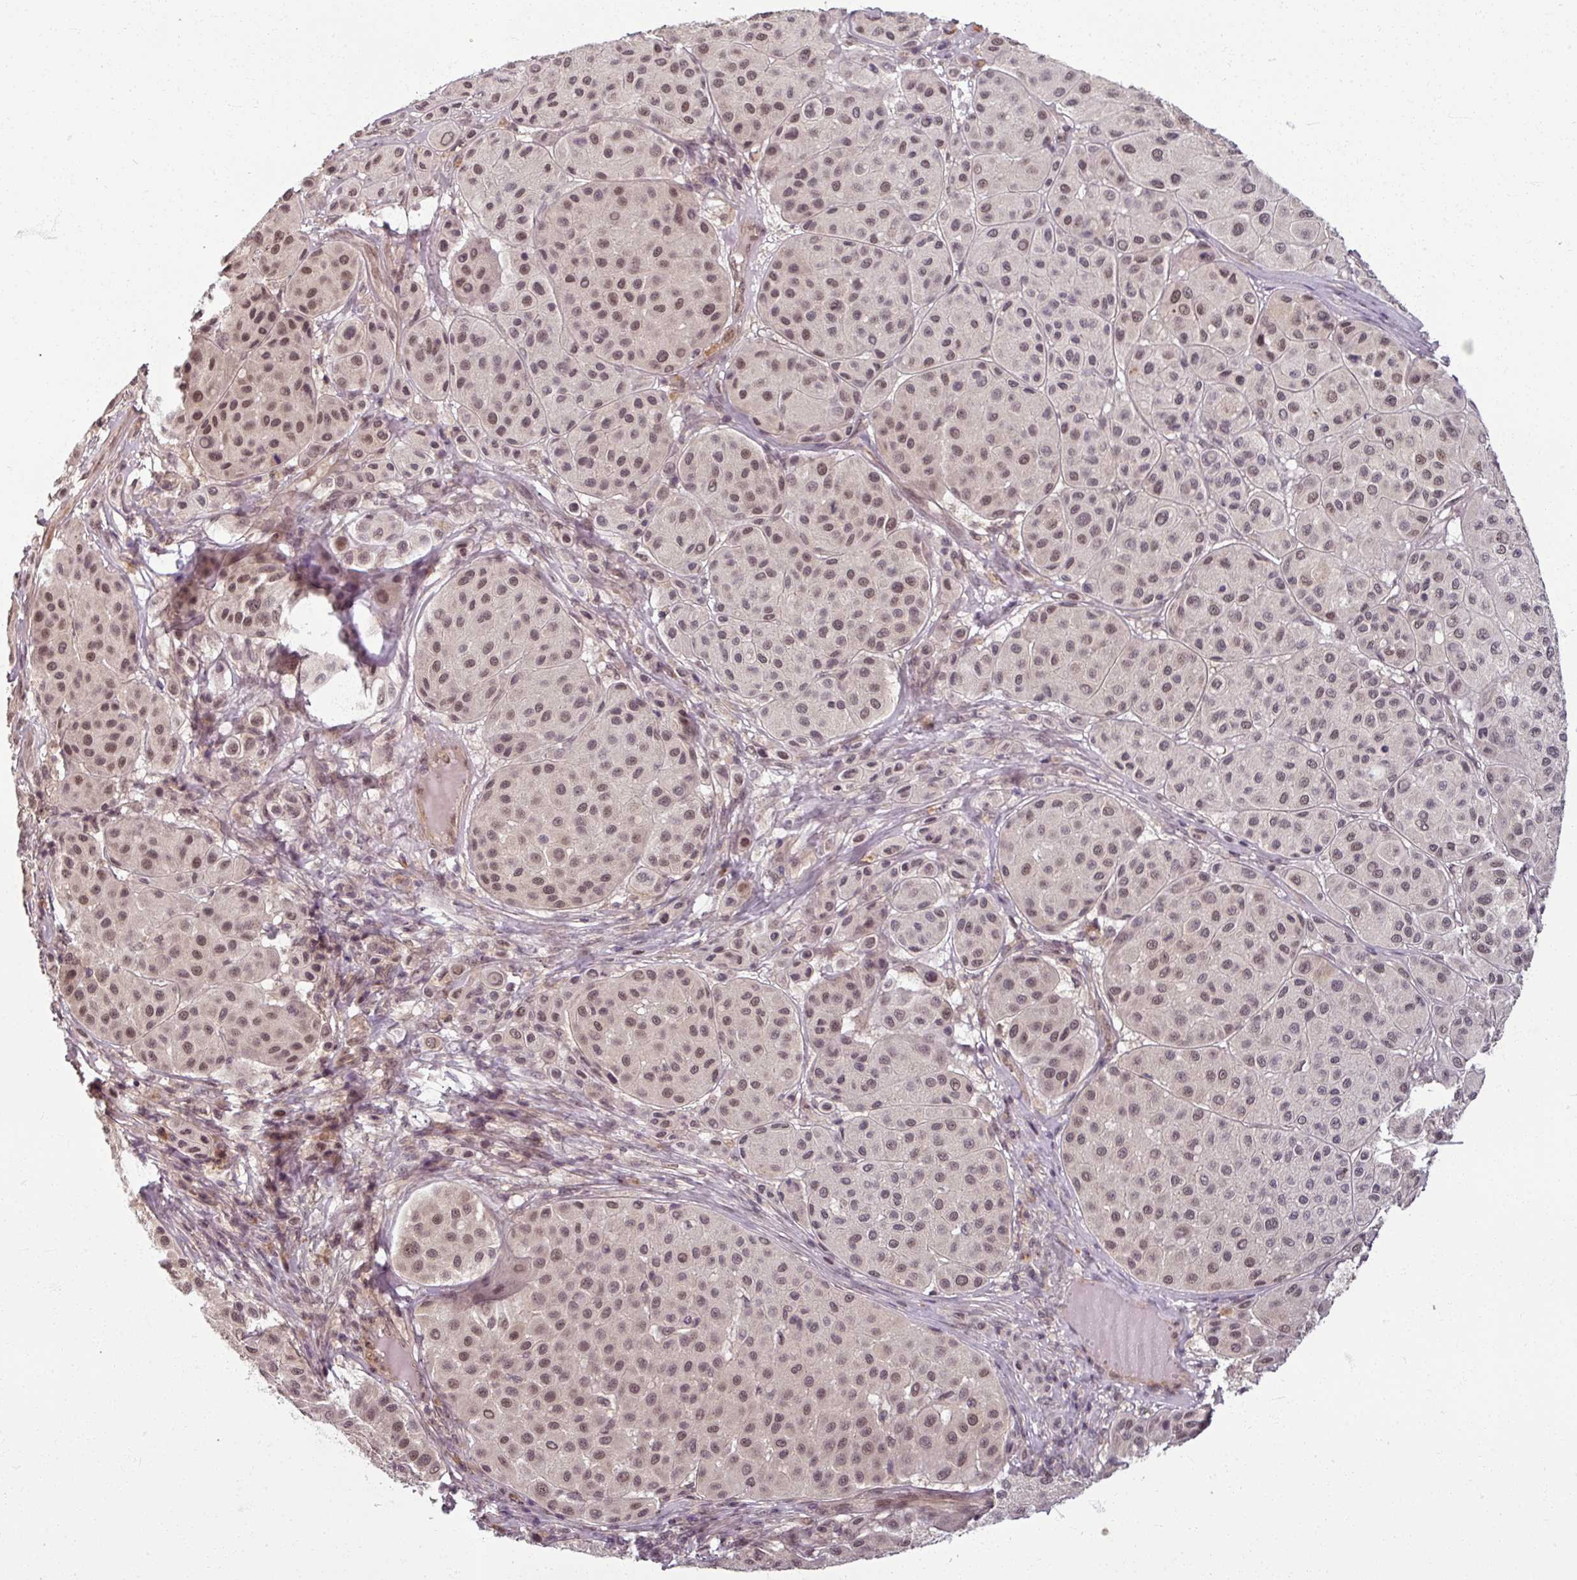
{"staining": {"intensity": "moderate", "quantity": "25%-75%", "location": "nuclear"}, "tissue": "melanoma", "cell_type": "Tumor cells", "image_type": "cancer", "snomed": [{"axis": "morphology", "description": "Malignant melanoma, Metastatic site"}, {"axis": "topography", "description": "Smooth muscle"}], "caption": "Immunohistochemical staining of melanoma reveals medium levels of moderate nuclear positivity in about 25%-75% of tumor cells. The staining was performed using DAB, with brown indicating positive protein expression. Nuclei are stained blue with hematoxylin.", "gene": "POLR2G", "patient": {"sex": "male", "age": 41}}